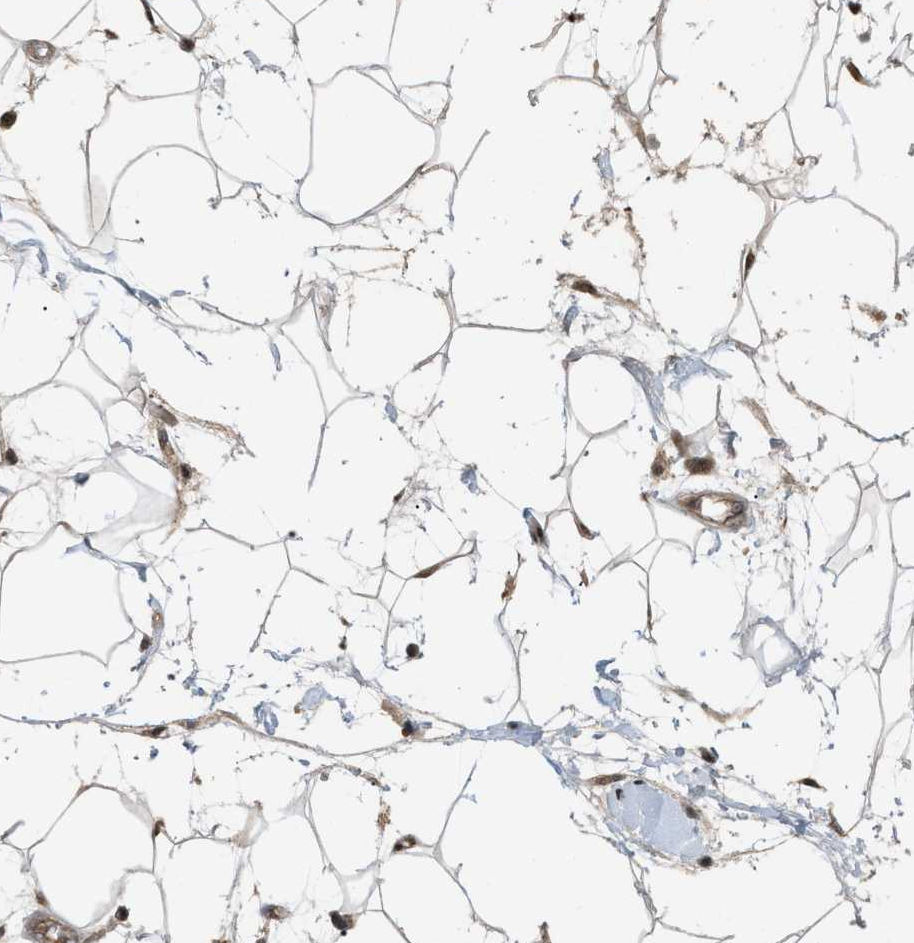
{"staining": {"intensity": "moderate", "quantity": "<25%", "location": "cytoplasmic/membranous,nuclear"}, "tissue": "adipose tissue", "cell_type": "Adipocytes", "image_type": "normal", "snomed": [{"axis": "morphology", "description": "Normal tissue, NOS"}, {"axis": "morphology", "description": "Adenocarcinoma, NOS"}, {"axis": "topography", "description": "Duodenum"}, {"axis": "topography", "description": "Peripheral nerve tissue"}], "caption": "High-power microscopy captured an immunohistochemistry photomicrograph of normal adipose tissue, revealing moderate cytoplasmic/membranous,nuclear expression in approximately <25% of adipocytes. (Stains: DAB in brown, nuclei in blue, Microscopy: brightfield microscopy at high magnification).", "gene": "RFFL", "patient": {"sex": "female", "age": 60}}